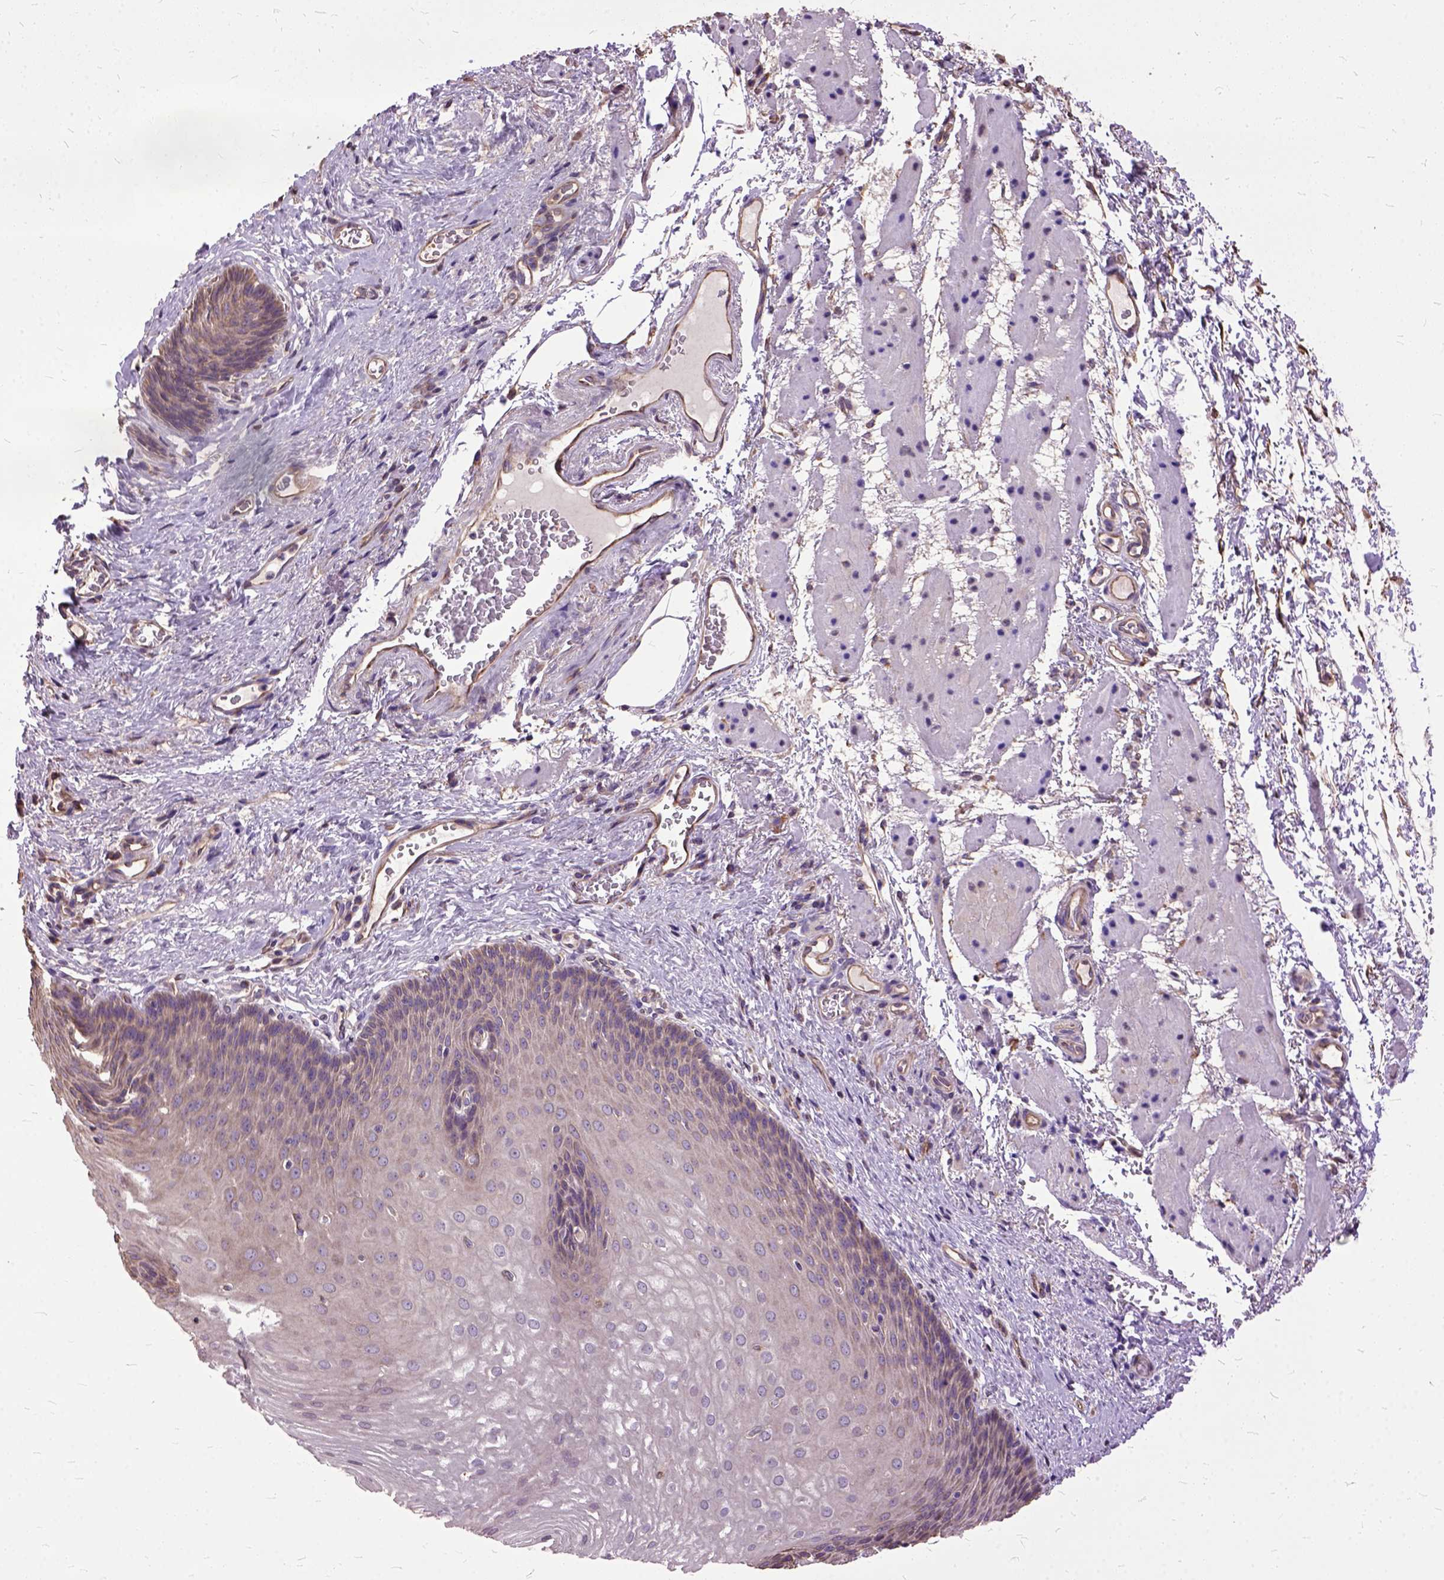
{"staining": {"intensity": "negative", "quantity": "none", "location": "none"}, "tissue": "esophagus", "cell_type": "Squamous epithelial cells", "image_type": "normal", "snomed": [{"axis": "morphology", "description": "Normal tissue, NOS"}, {"axis": "topography", "description": "Esophagus"}], "caption": "Immunohistochemical staining of normal human esophagus displays no significant positivity in squamous epithelial cells.", "gene": "AREG", "patient": {"sex": "male", "age": 76}}